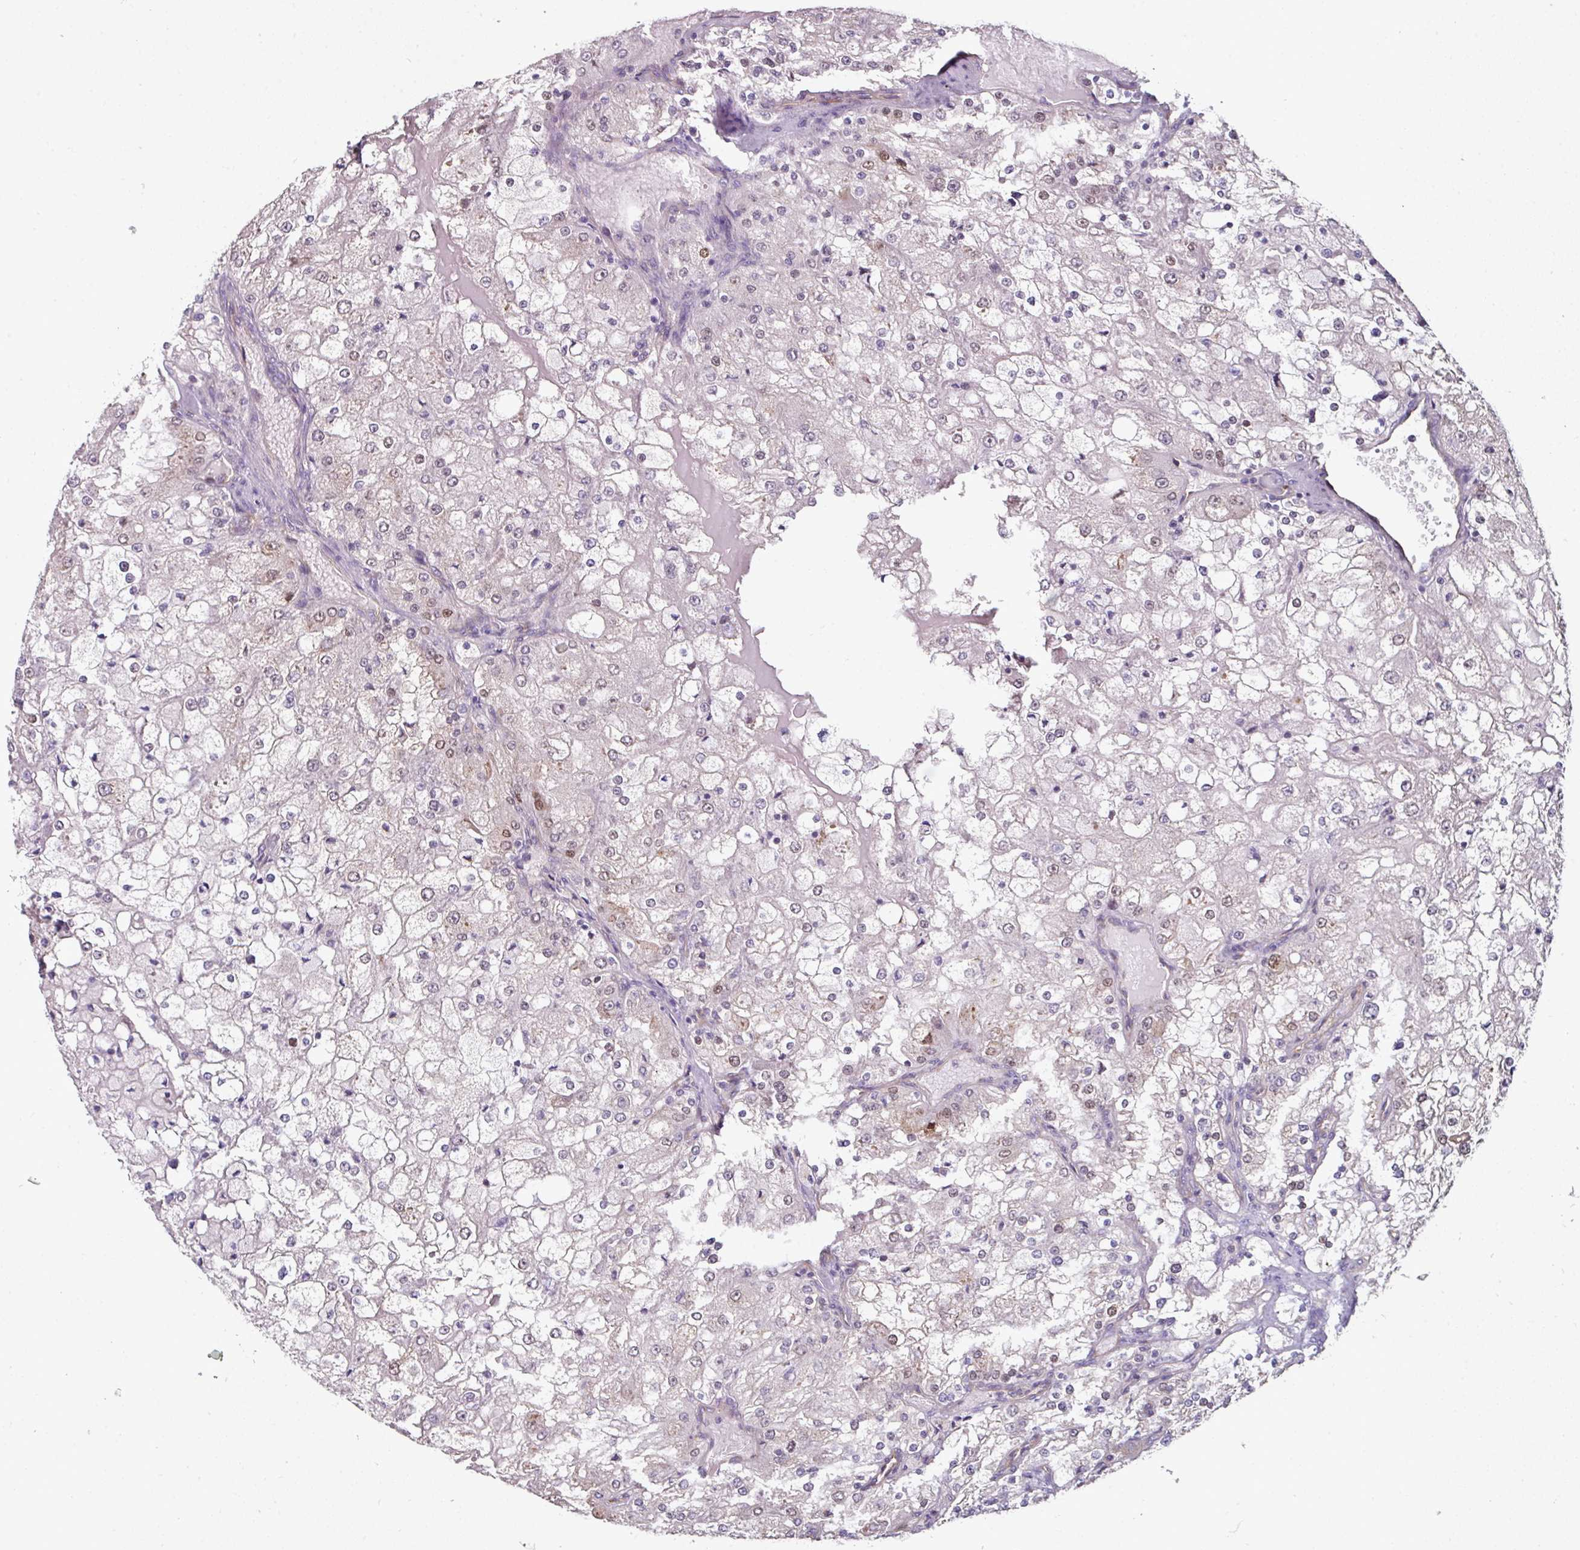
{"staining": {"intensity": "moderate", "quantity": "<25%", "location": "nuclear"}, "tissue": "renal cancer", "cell_type": "Tumor cells", "image_type": "cancer", "snomed": [{"axis": "morphology", "description": "Adenocarcinoma, NOS"}, {"axis": "topography", "description": "Kidney"}], "caption": "Protein staining of renal cancer (adenocarcinoma) tissue demonstrates moderate nuclear staining in about <25% of tumor cells.", "gene": "C19orf33", "patient": {"sex": "female", "age": 74}}